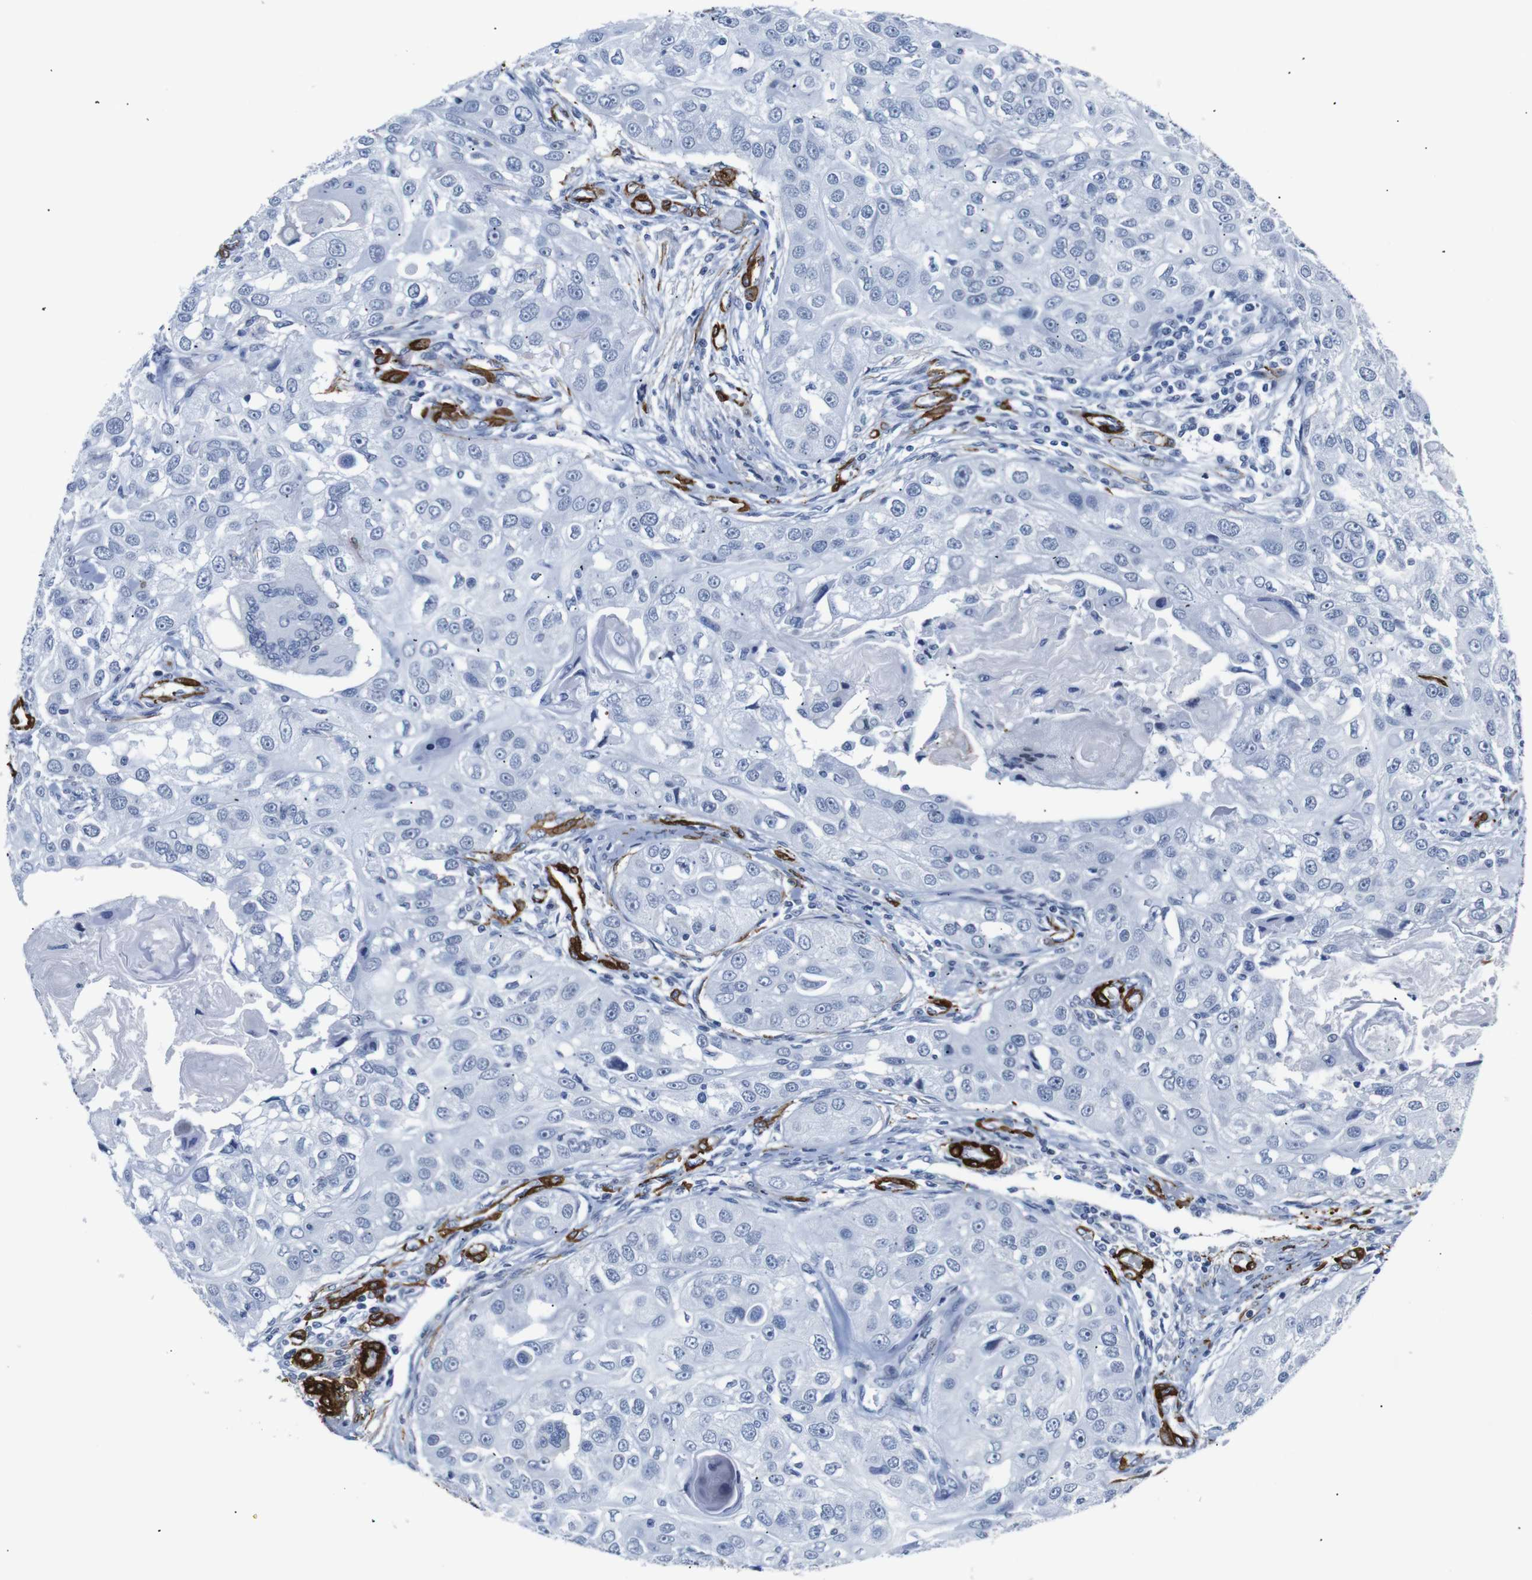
{"staining": {"intensity": "negative", "quantity": "none", "location": "none"}, "tissue": "head and neck cancer", "cell_type": "Tumor cells", "image_type": "cancer", "snomed": [{"axis": "morphology", "description": "Normal tissue, NOS"}, {"axis": "morphology", "description": "Squamous cell carcinoma, NOS"}, {"axis": "topography", "description": "Skeletal muscle"}, {"axis": "topography", "description": "Head-Neck"}], "caption": "Tumor cells are negative for protein expression in human squamous cell carcinoma (head and neck). (DAB (3,3'-diaminobenzidine) IHC visualized using brightfield microscopy, high magnification).", "gene": "ACTA2", "patient": {"sex": "male", "age": 51}}